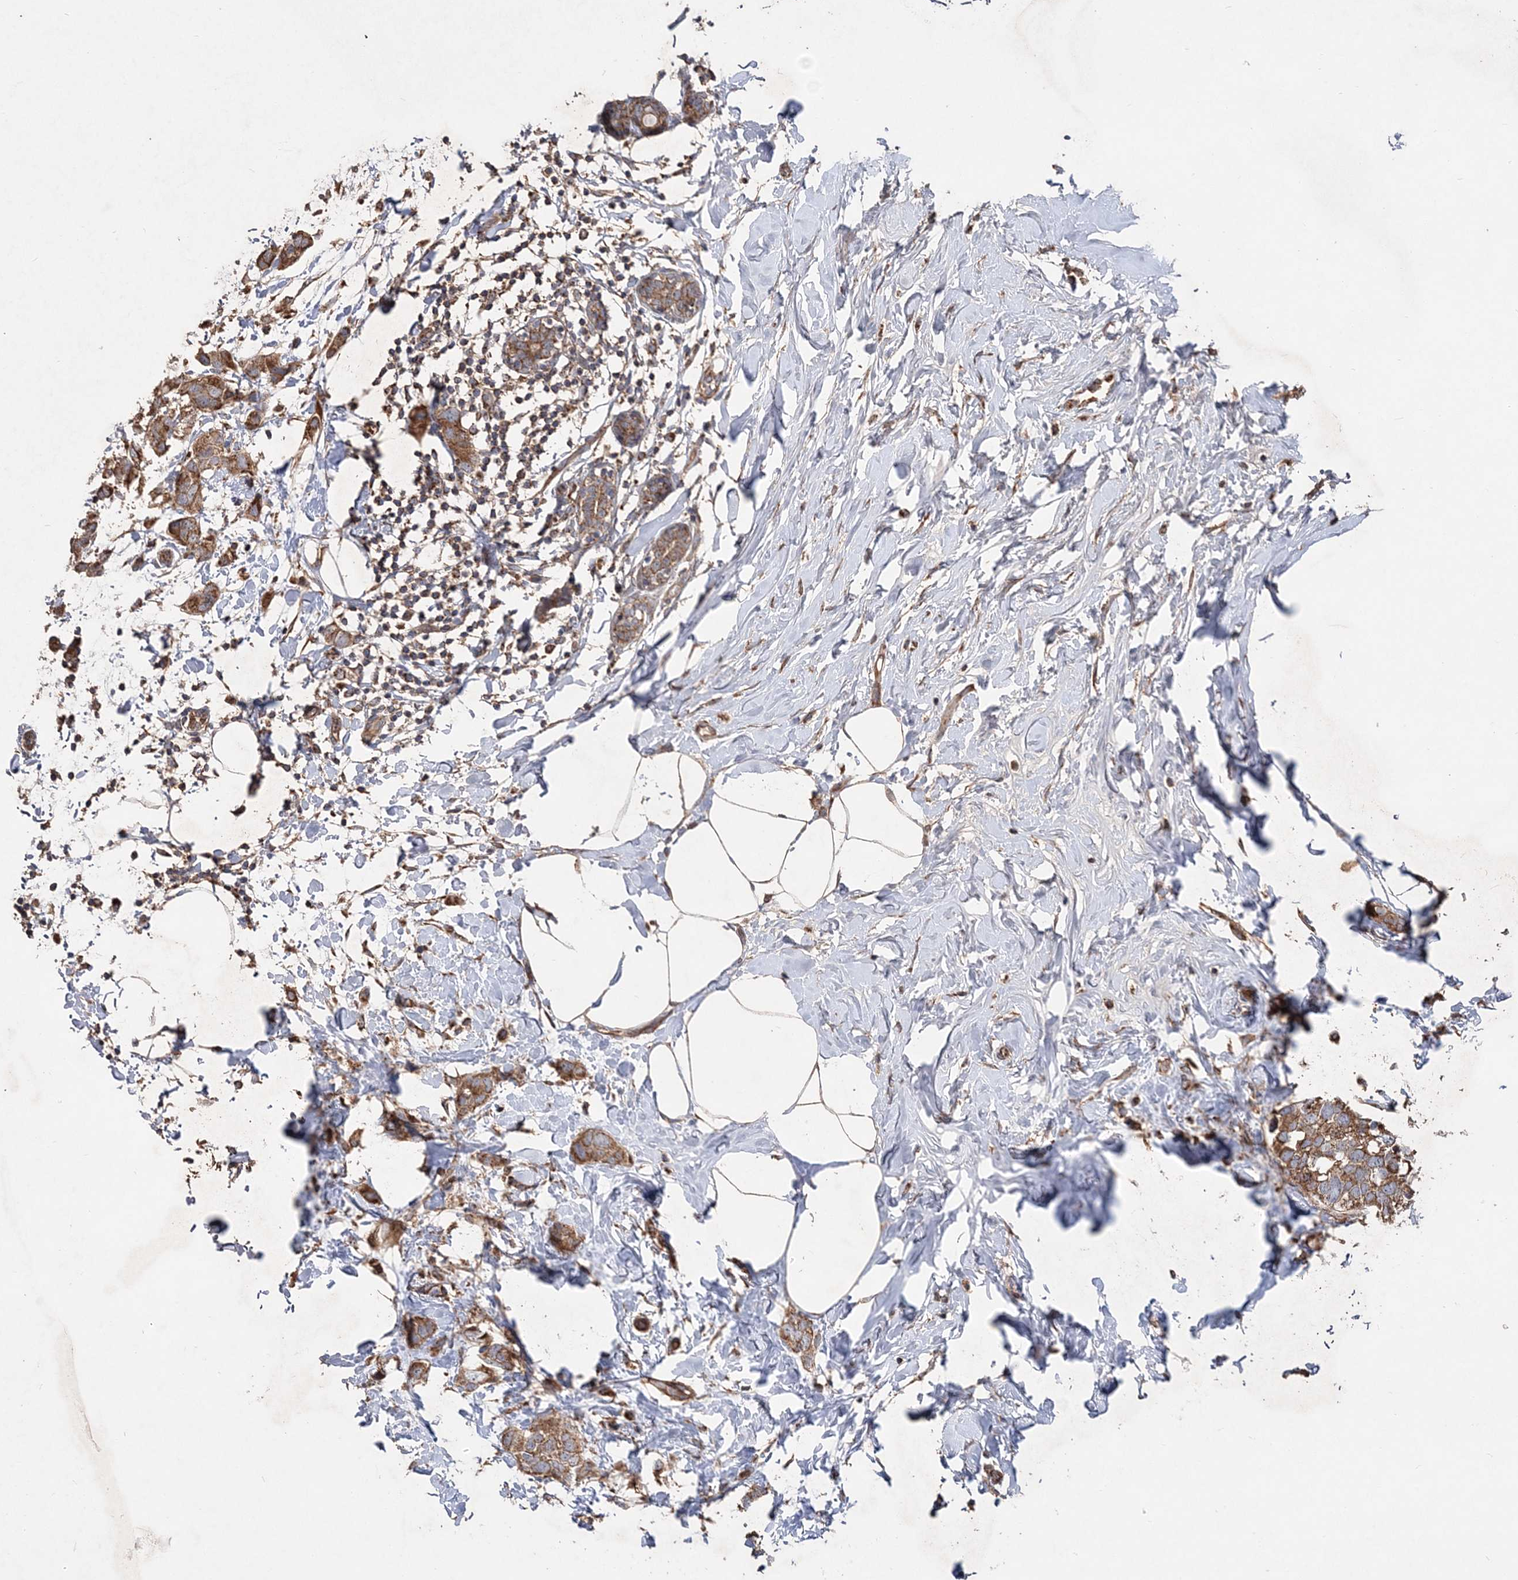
{"staining": {"intensity": "moderate", "quantity": ">75%", "location": "cytoplasmic/membranous"}, "tissue": "breast cancer", "cell_type": "Tumor cells", "image_type": "cancer", "snomed": [{"axis": "morphology", "description": "Normal tissue, NOS"}, {"axis": "morphology", "description": "Duct carcinoma"}, {"axis": "topography", "description": "Breast"}], "caption": "Immunohistochemical staining of breast intraductal carcinoma shows medium levels of moderate cytoplasmic/membranous positivity in approximately >75% of tumor cells.", "gene": "POC5", "patient": {"sex": "female", "age": 50}}